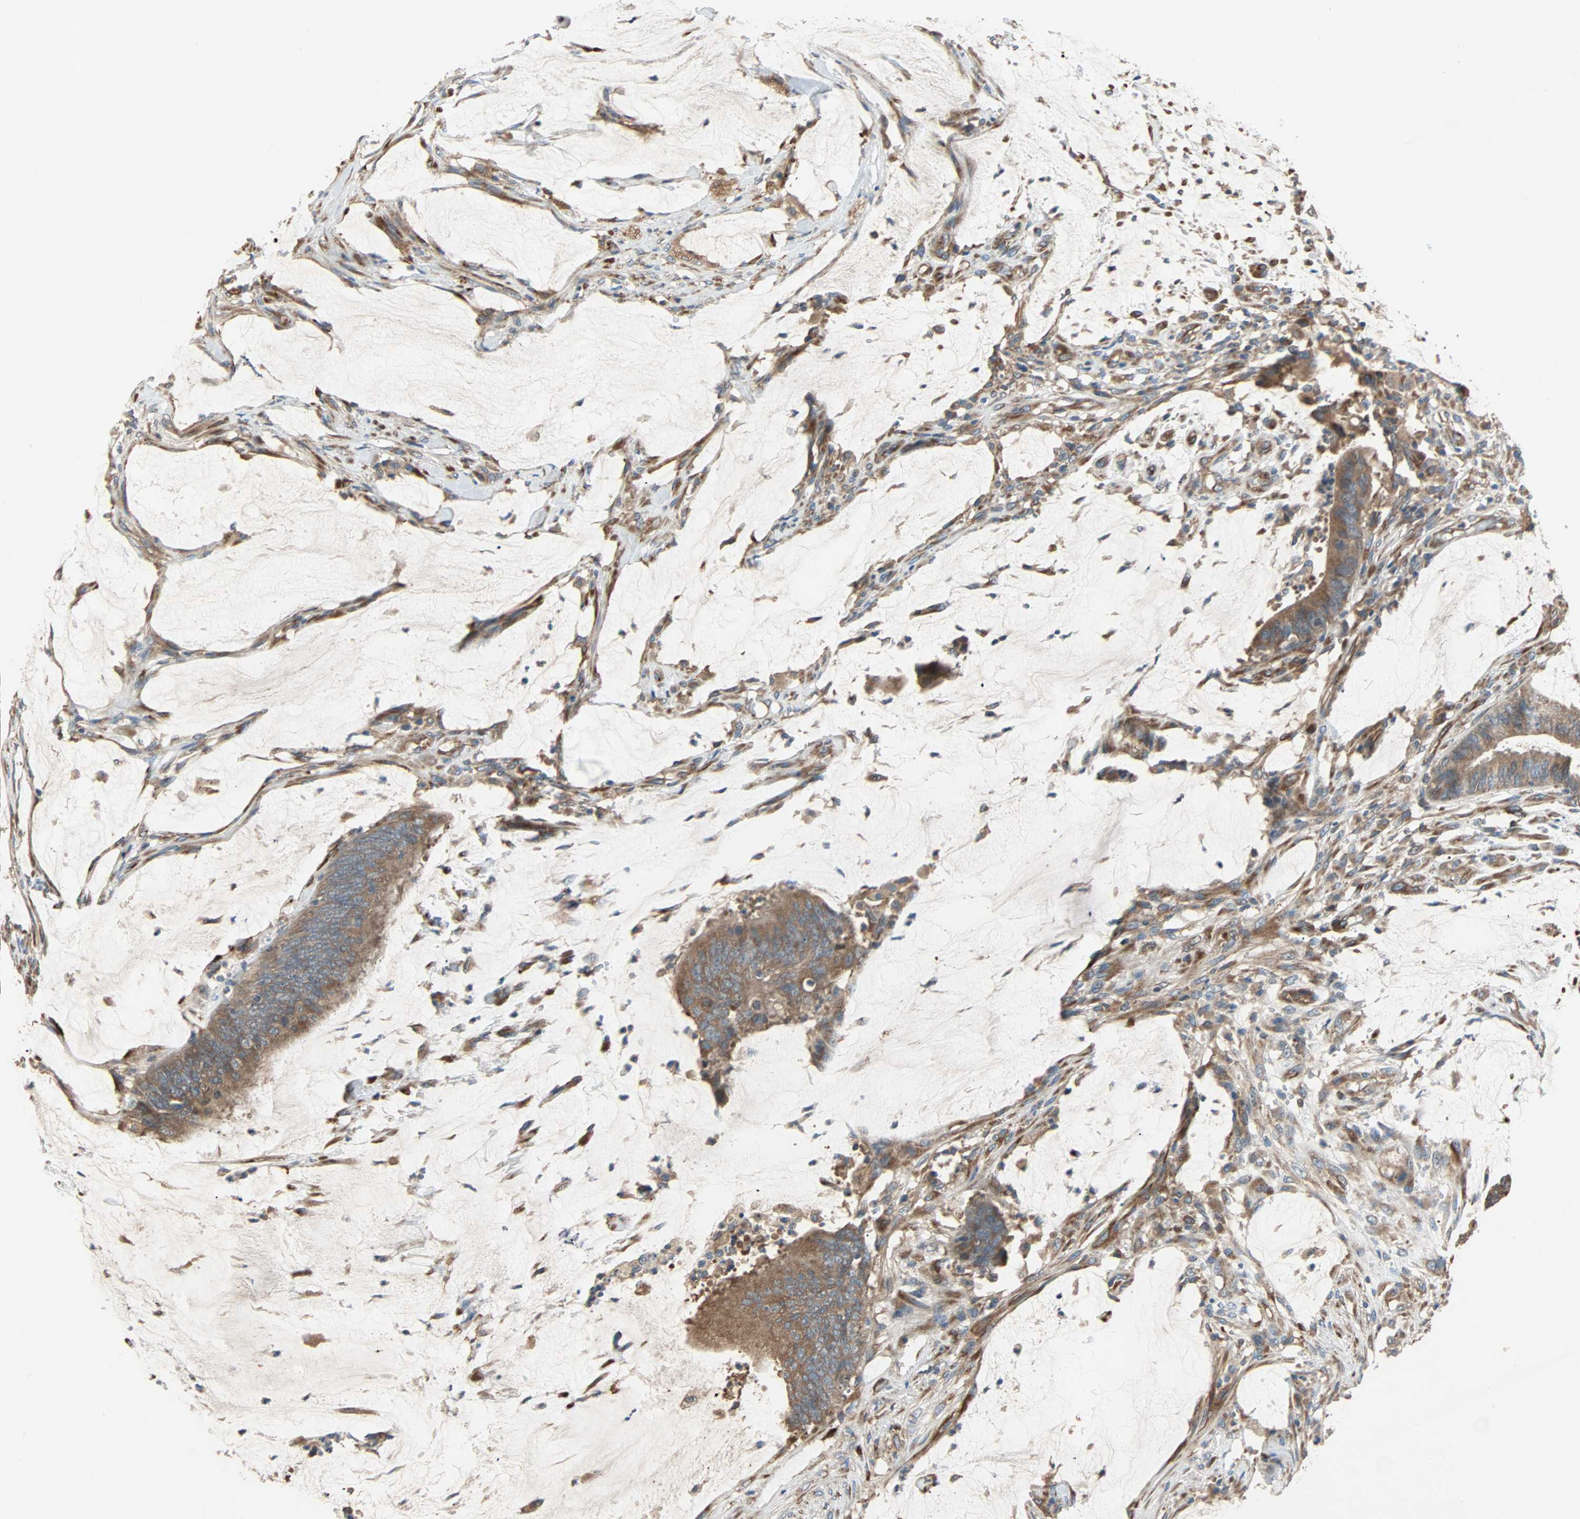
{"staining": {"intensity": "moderate", "quantity": ">75%", "location": "cytoplasmic/membranous"}, "tissue": "colorectal cancer", "cell_type": "Tumor cells", "image_type": "cancer", "snomed": [{"axis": "morphology", "description": "Adenocarcinoma, NOS"}, {"axis": "topography", "description": "Rectum"}], "caption": "Tumor cells demonstrate medium levels of moderate cytoplasmic/membranous expression in about >75% of cells in adenocarcinoma (colorectal).", "gene": "XYLT1", "patient": {"sex": "female", "age": 66}}